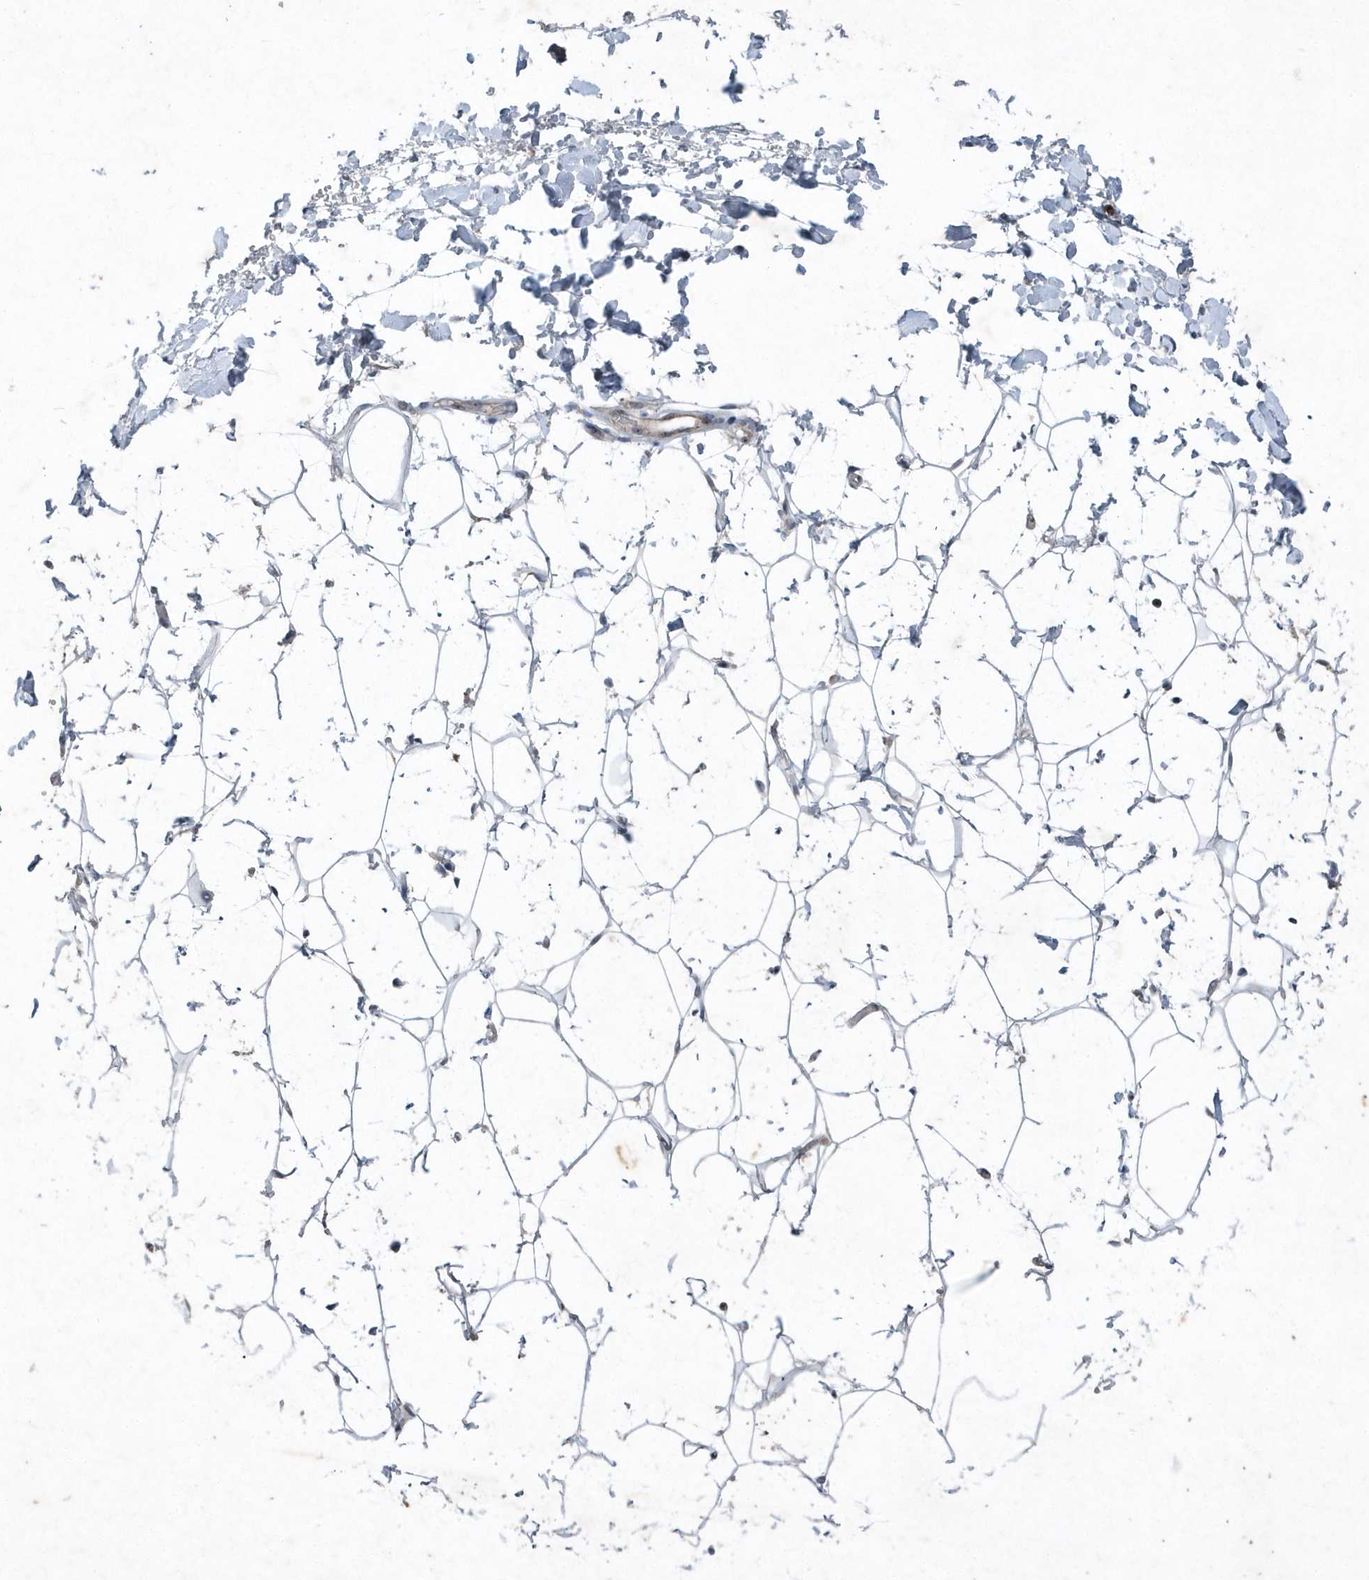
{"staining": {"intensity": "negative", "quantity": "none", "location": "none"}, "tissue": "adipose tissue", "cell_type": "Adipocytes", "image_type": "normal", "snomed": [{"axis": "morphology", "description": "Normal tissue, NOS"}, {"axis": "topography", "description": "Breast"}], "caption": "Immunohistochemistry of benign adipose tissue demonstrates no expression in adipocytes.", "gene": "QTRT2", "patient": {"sex": "female", "age": 26}}